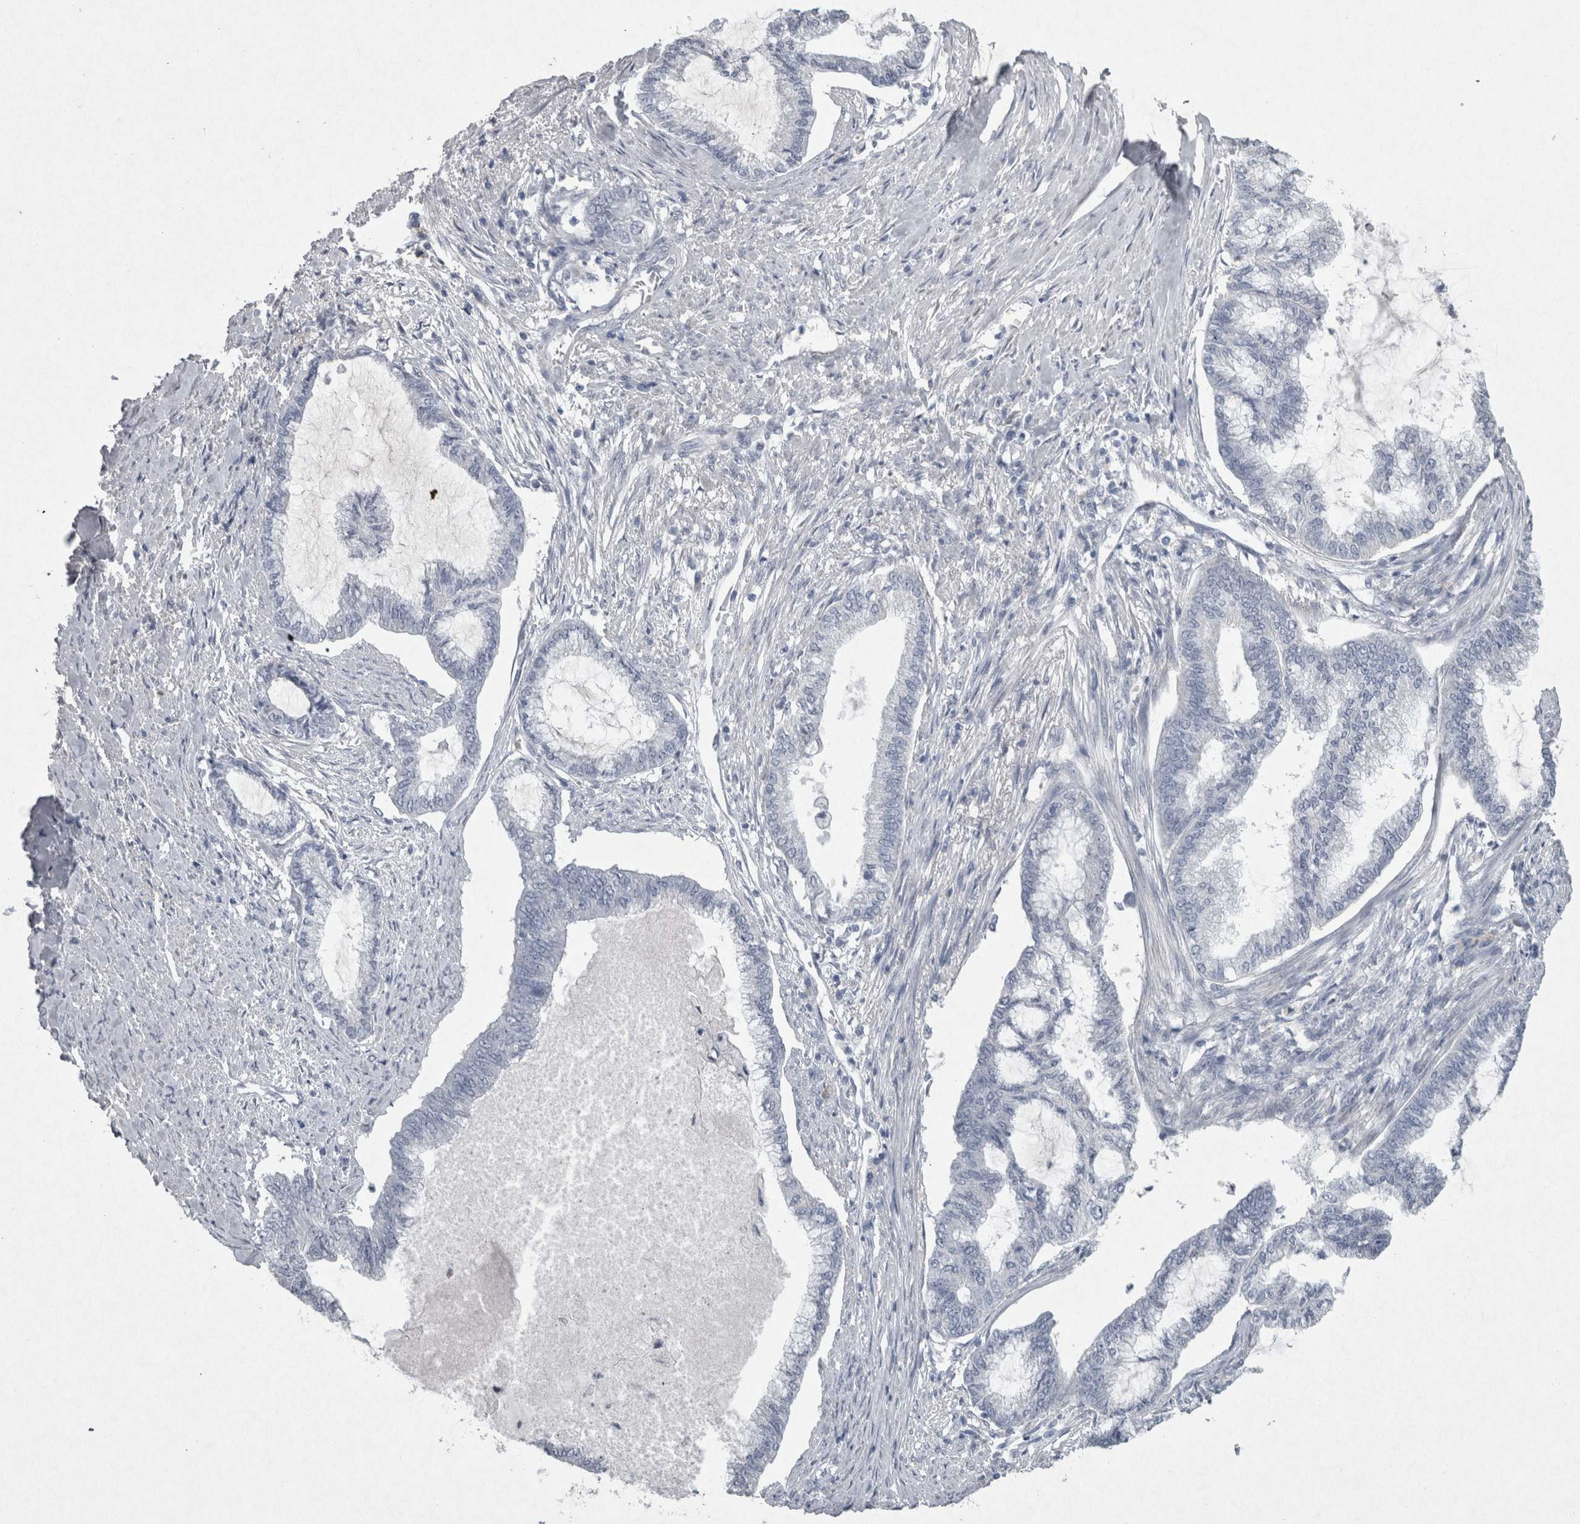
{"staining": {"intensity": "negative", "quantity": "none", "location": "none"}, "tissue": "endometrial cancer", "cell_type": "Tumor cells", "image_type": "cancer", "snomed": [{"axis": "morphology", "description": "Adenocarcinoma, NOS"}, {"axis": "topography", "description": "Endometrium"}], "caption": "Immunohistochemistry of human endometrial adenocarcinoma exhibits no staining in tumor cells.", "gene": "PDX1", "patient": {"sex": "female", "age": 86}}